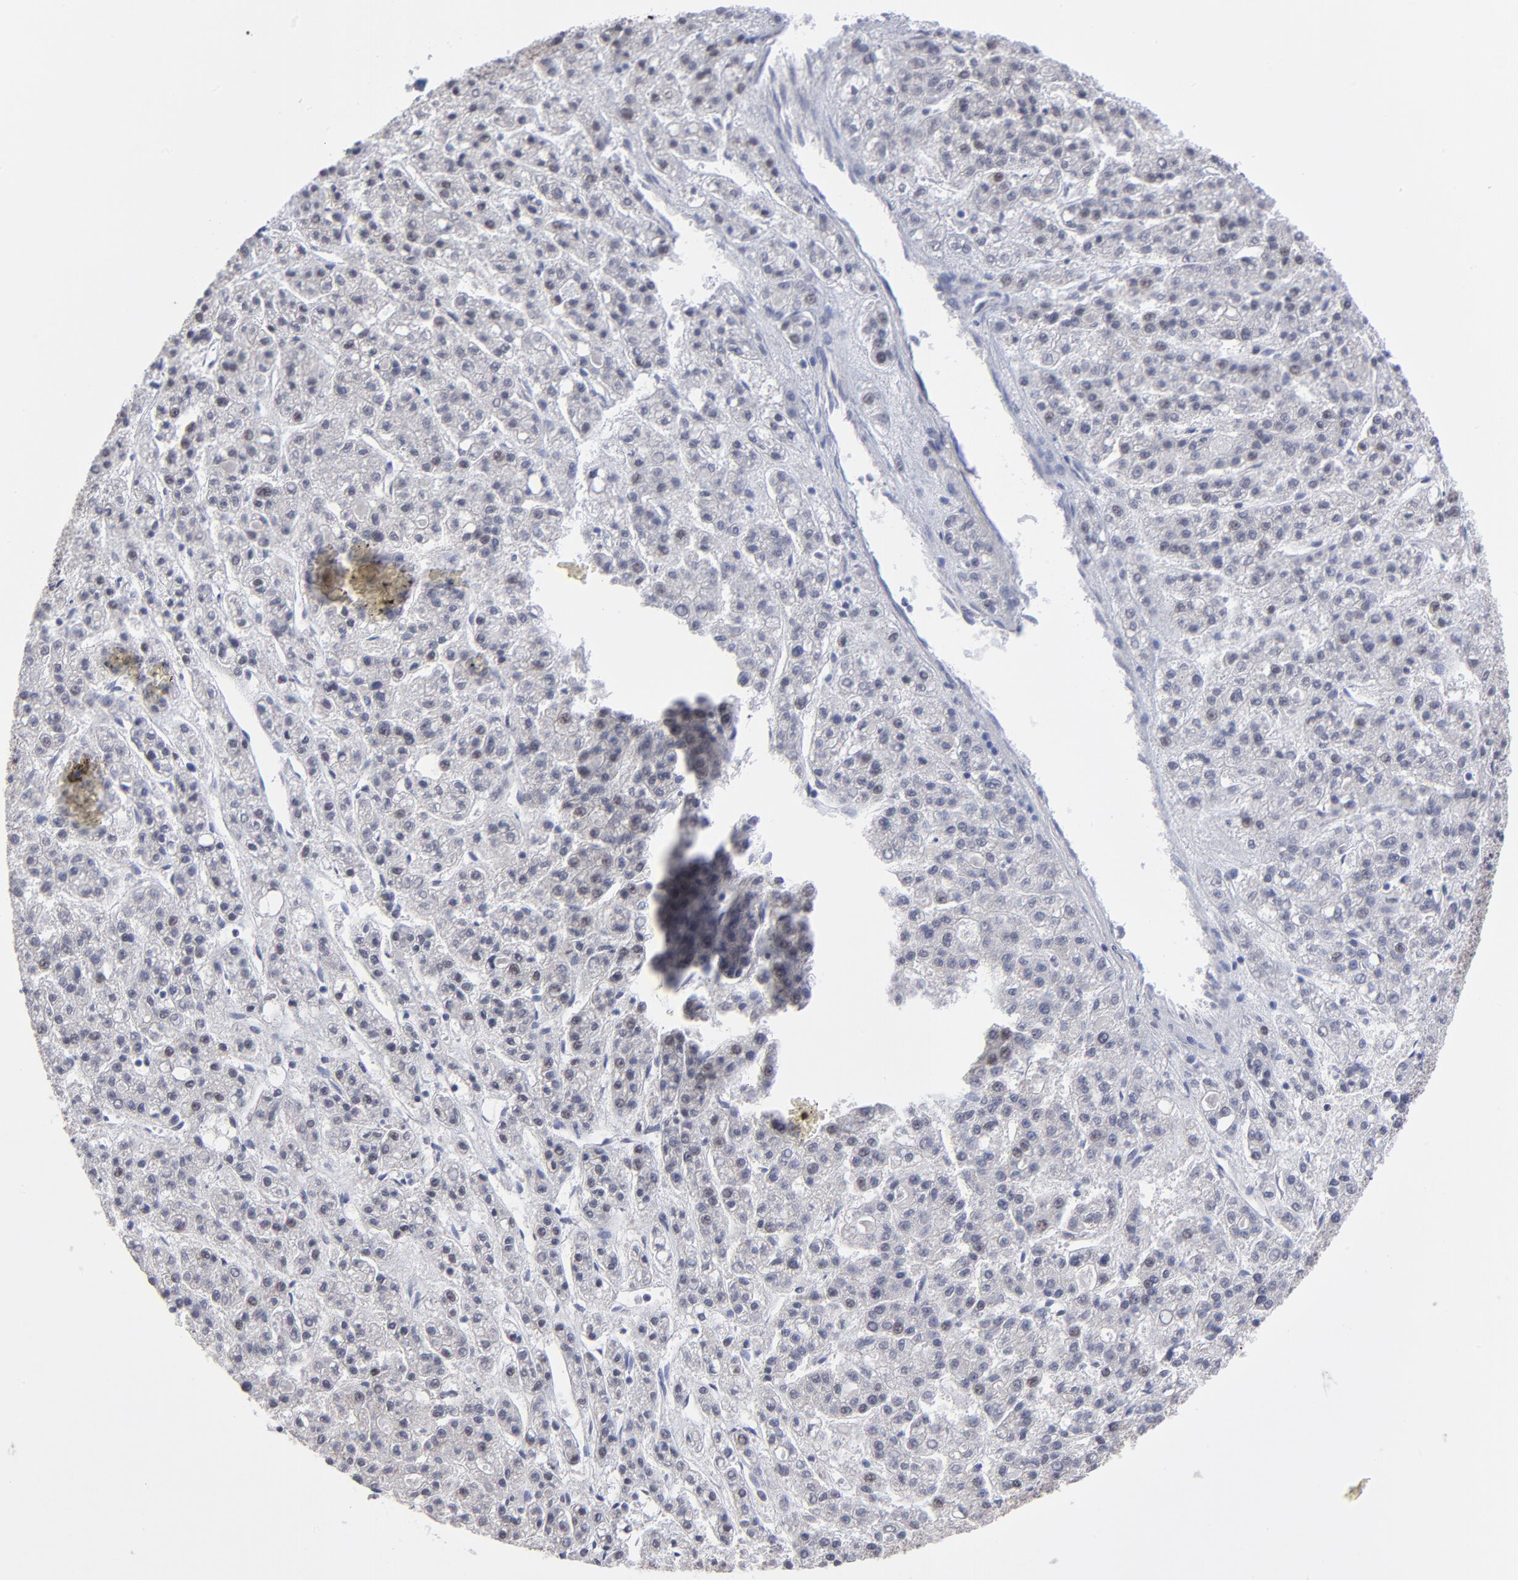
{"staining": {"intensity": "negative", "quantity": "none", "location": "none"}, "tissue": "liver cancer", "cell_type": "Tumor cells", "image_type": "cancer", "snomed": [{"axis": "morphology", "description": "Carcinoma, Hepatocellular, NOS"}, {"axis": "topography", "description": "Liver"}], "caption": "Protein analysis of hepatocellular carcinoma (liver) shows no significant staining in tumor cells. (DAB (3,3'-diaminobenzidine) immunohistochemistry with hematoxylin counter stain).", "gene": "FBXO8", "patient": {"sex": "male", "age": 70}}